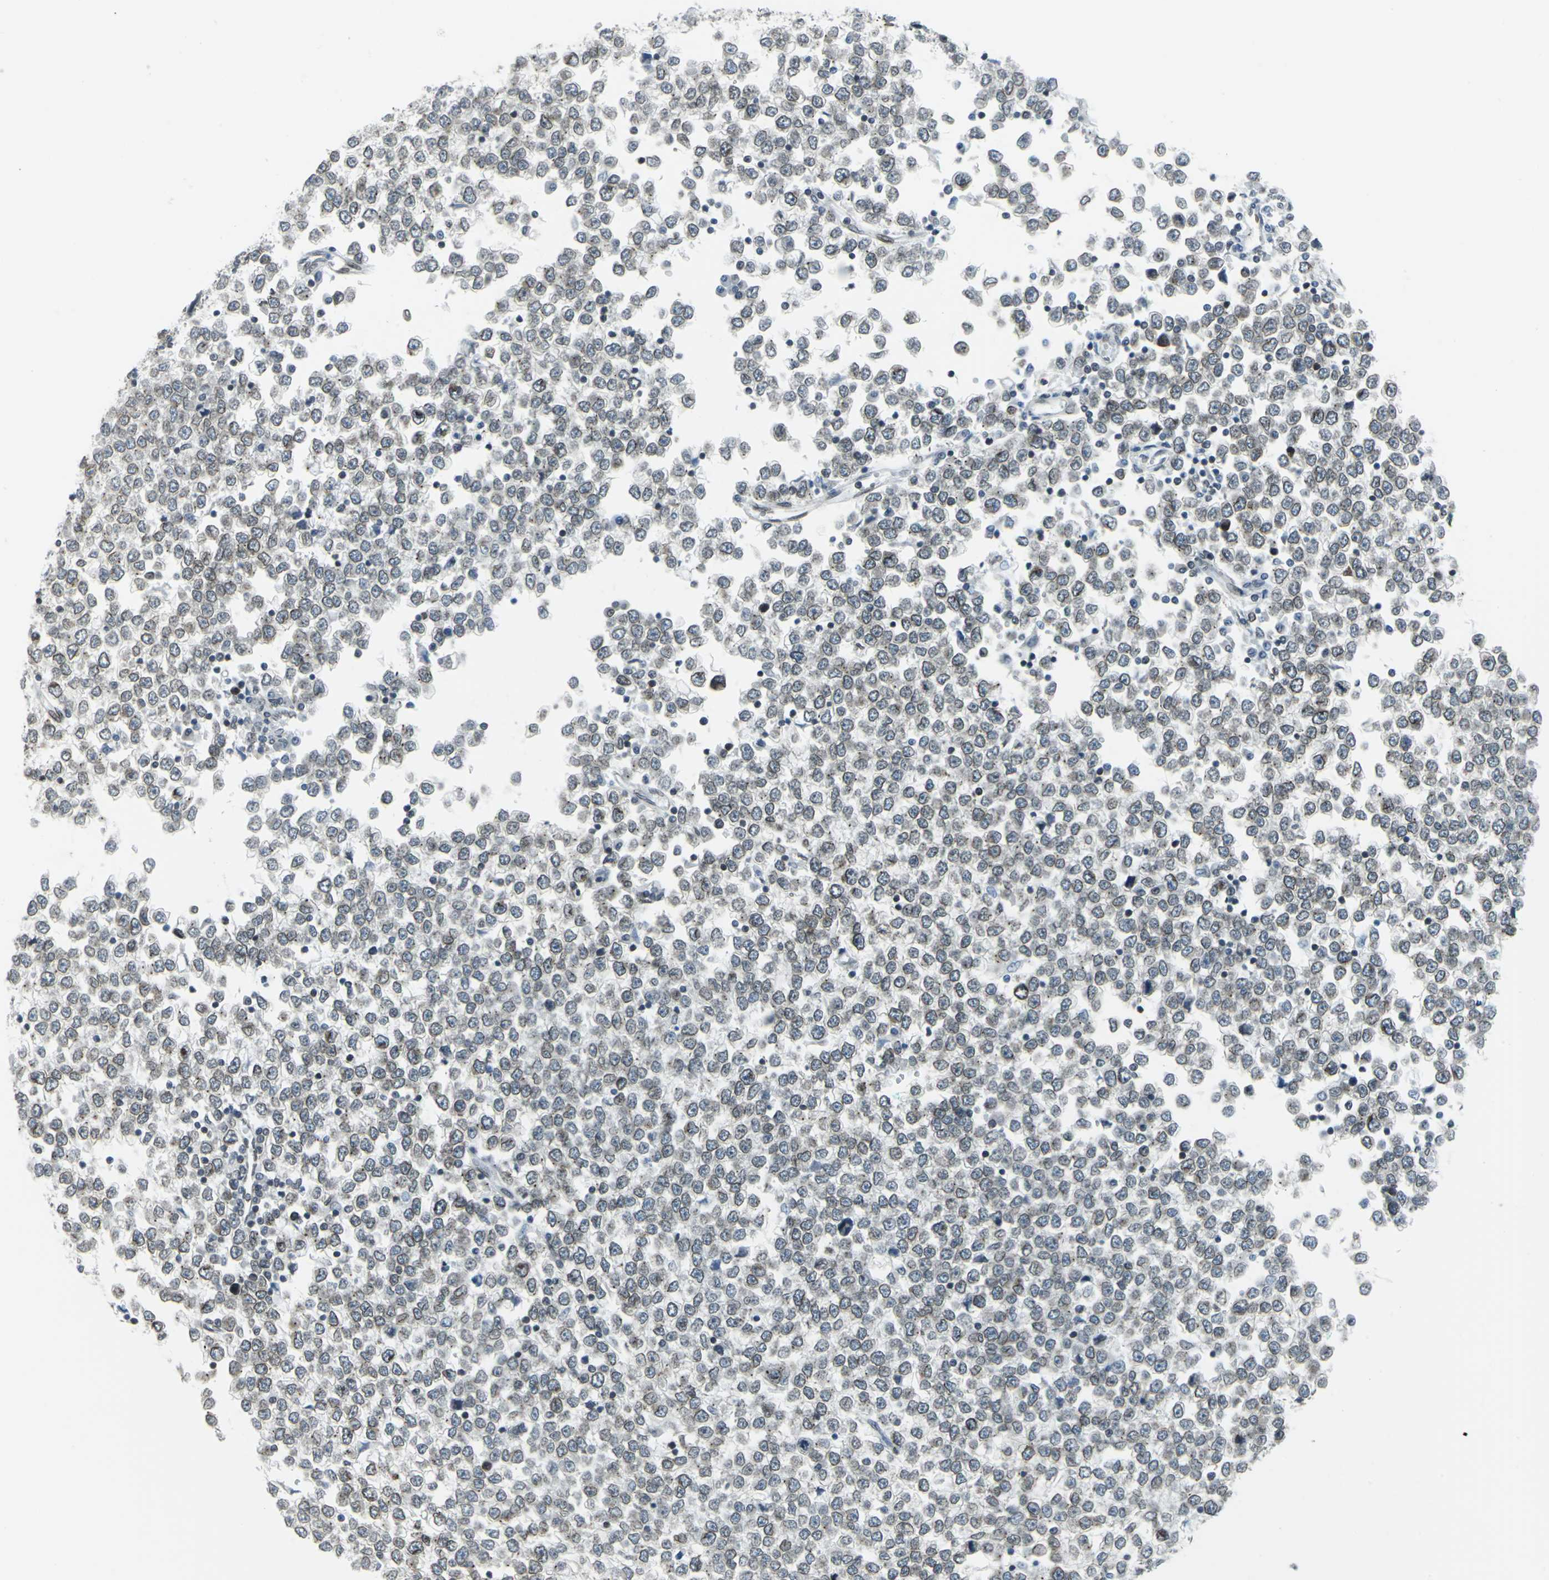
{"staining": {"intensity": "weak", "quantity": "25%-75%", "location": "cytoplasmic/membranous,nuclear"}, "tissue": "testis cancer", "cell_type": "Tumor cells", "image_type": "cancer", "snomed": [{"axis": "morphology", "description": "Seminoma, NOS"}, {"axis": "topography", "description": "Testis"}], "caption": "Testis cancer (seminoma) was stained to show a protein in brown. There is low levels of weak cytoplasmic/membranous and nuclear expression in about 25%-75% of tumor cells.", "gene": "SNUPN", "patient": {"sex": "male", "age": 65}}